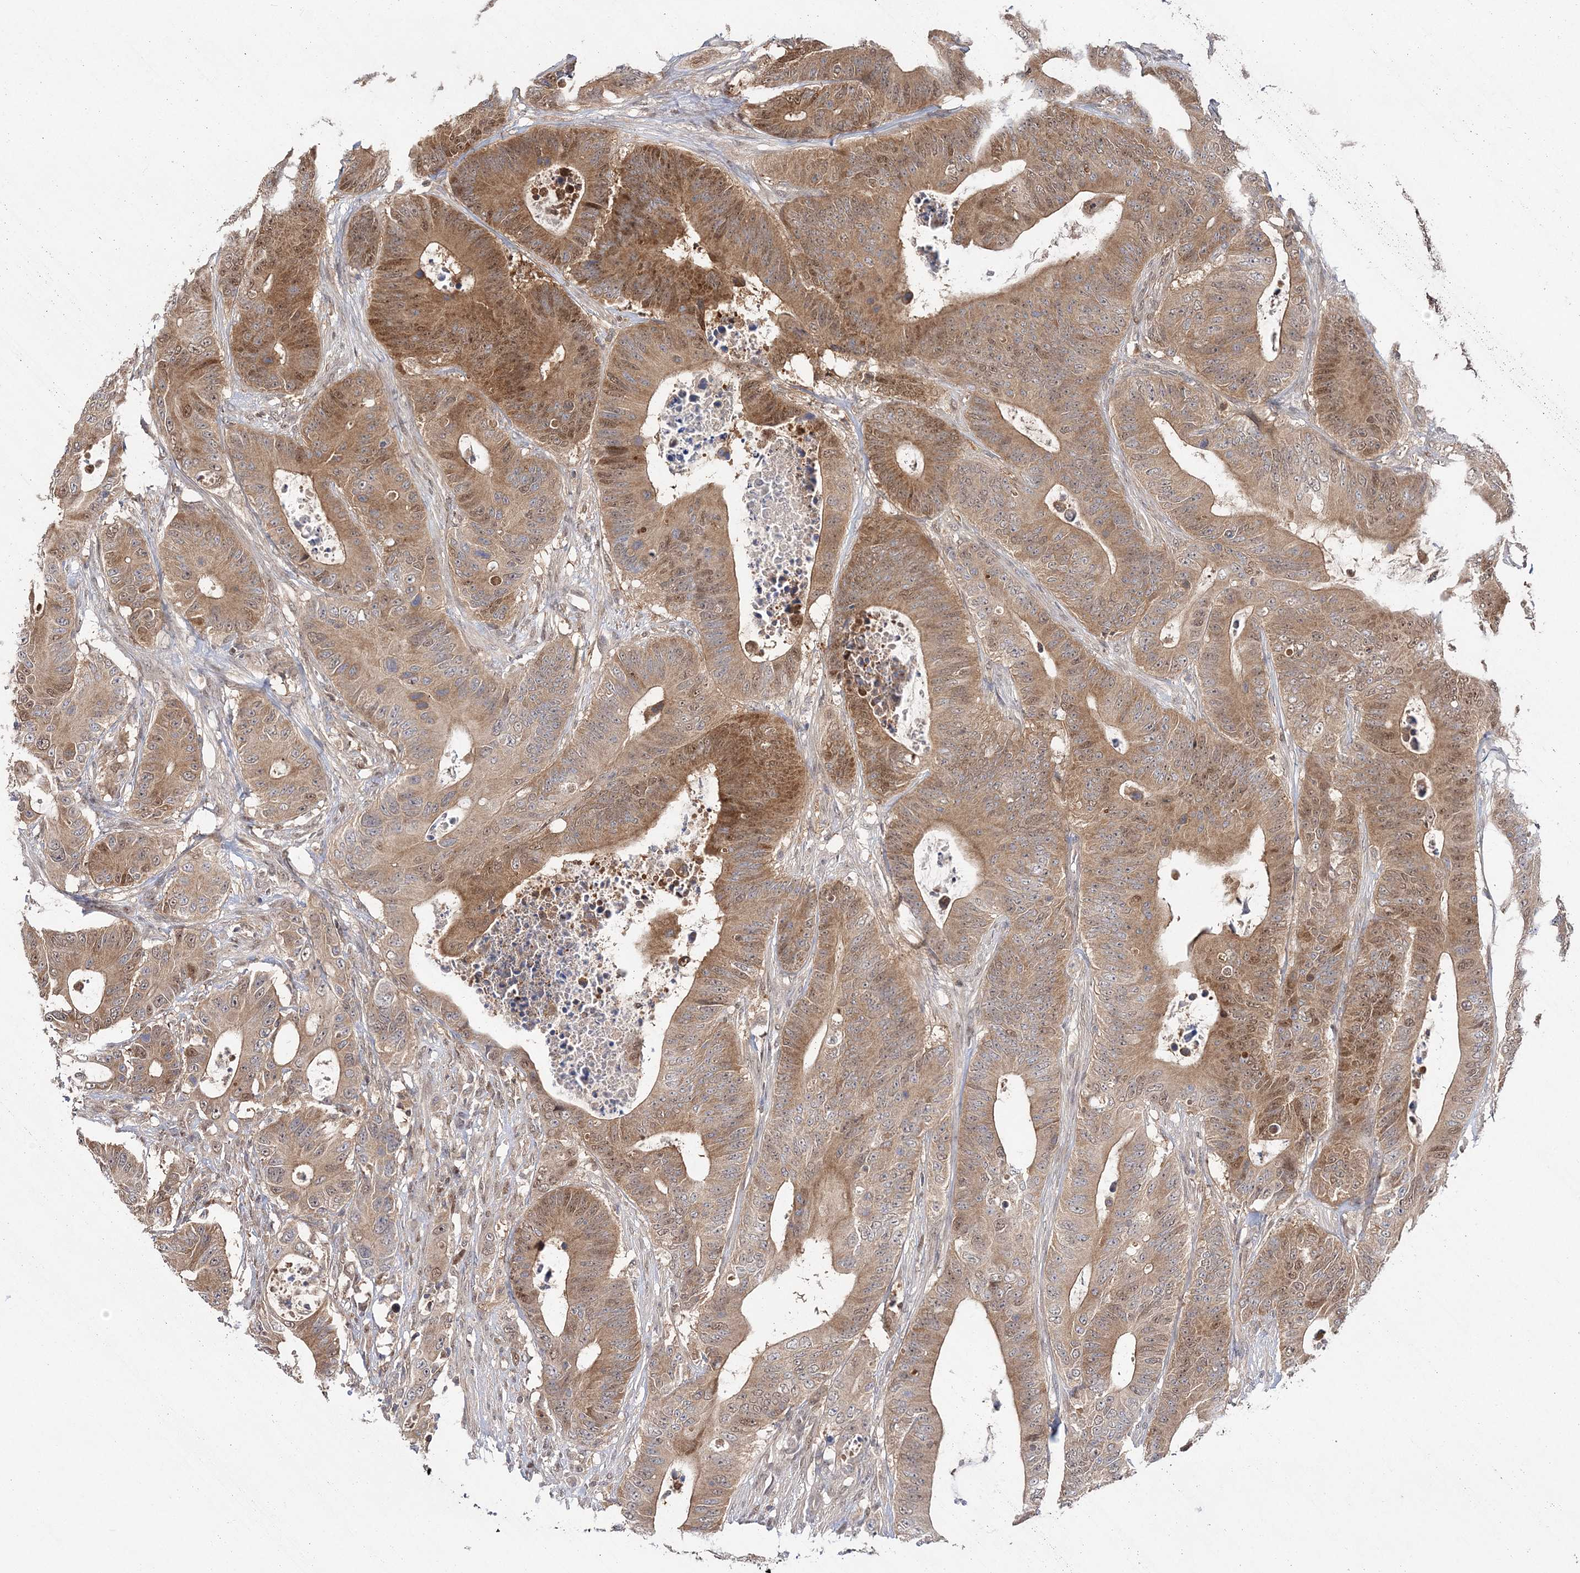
{"staining": {"intensity": "moderate", "quantity": ">75%", "location": "cytoplasmic/membranous,nuclear"}, "tissue": "colorectal cancer", "cell_type": "Tumor cells", "image_type": "cancer", "snomed": [{"axis": "morphology", "description": "Adenocarcinoma, NOS"}, {"axis": "topography", "description": "Colon"}], "caption": "Adenocarcinoma (colorectal) tissue exhibits moderate cytoplasmic/membranous and nuclear staining in approximately >75% of tumor cells, visualized by immunohistochemistry.", "gene": "NIF3L1", "patient": {"sex": "male", "age": 83}}